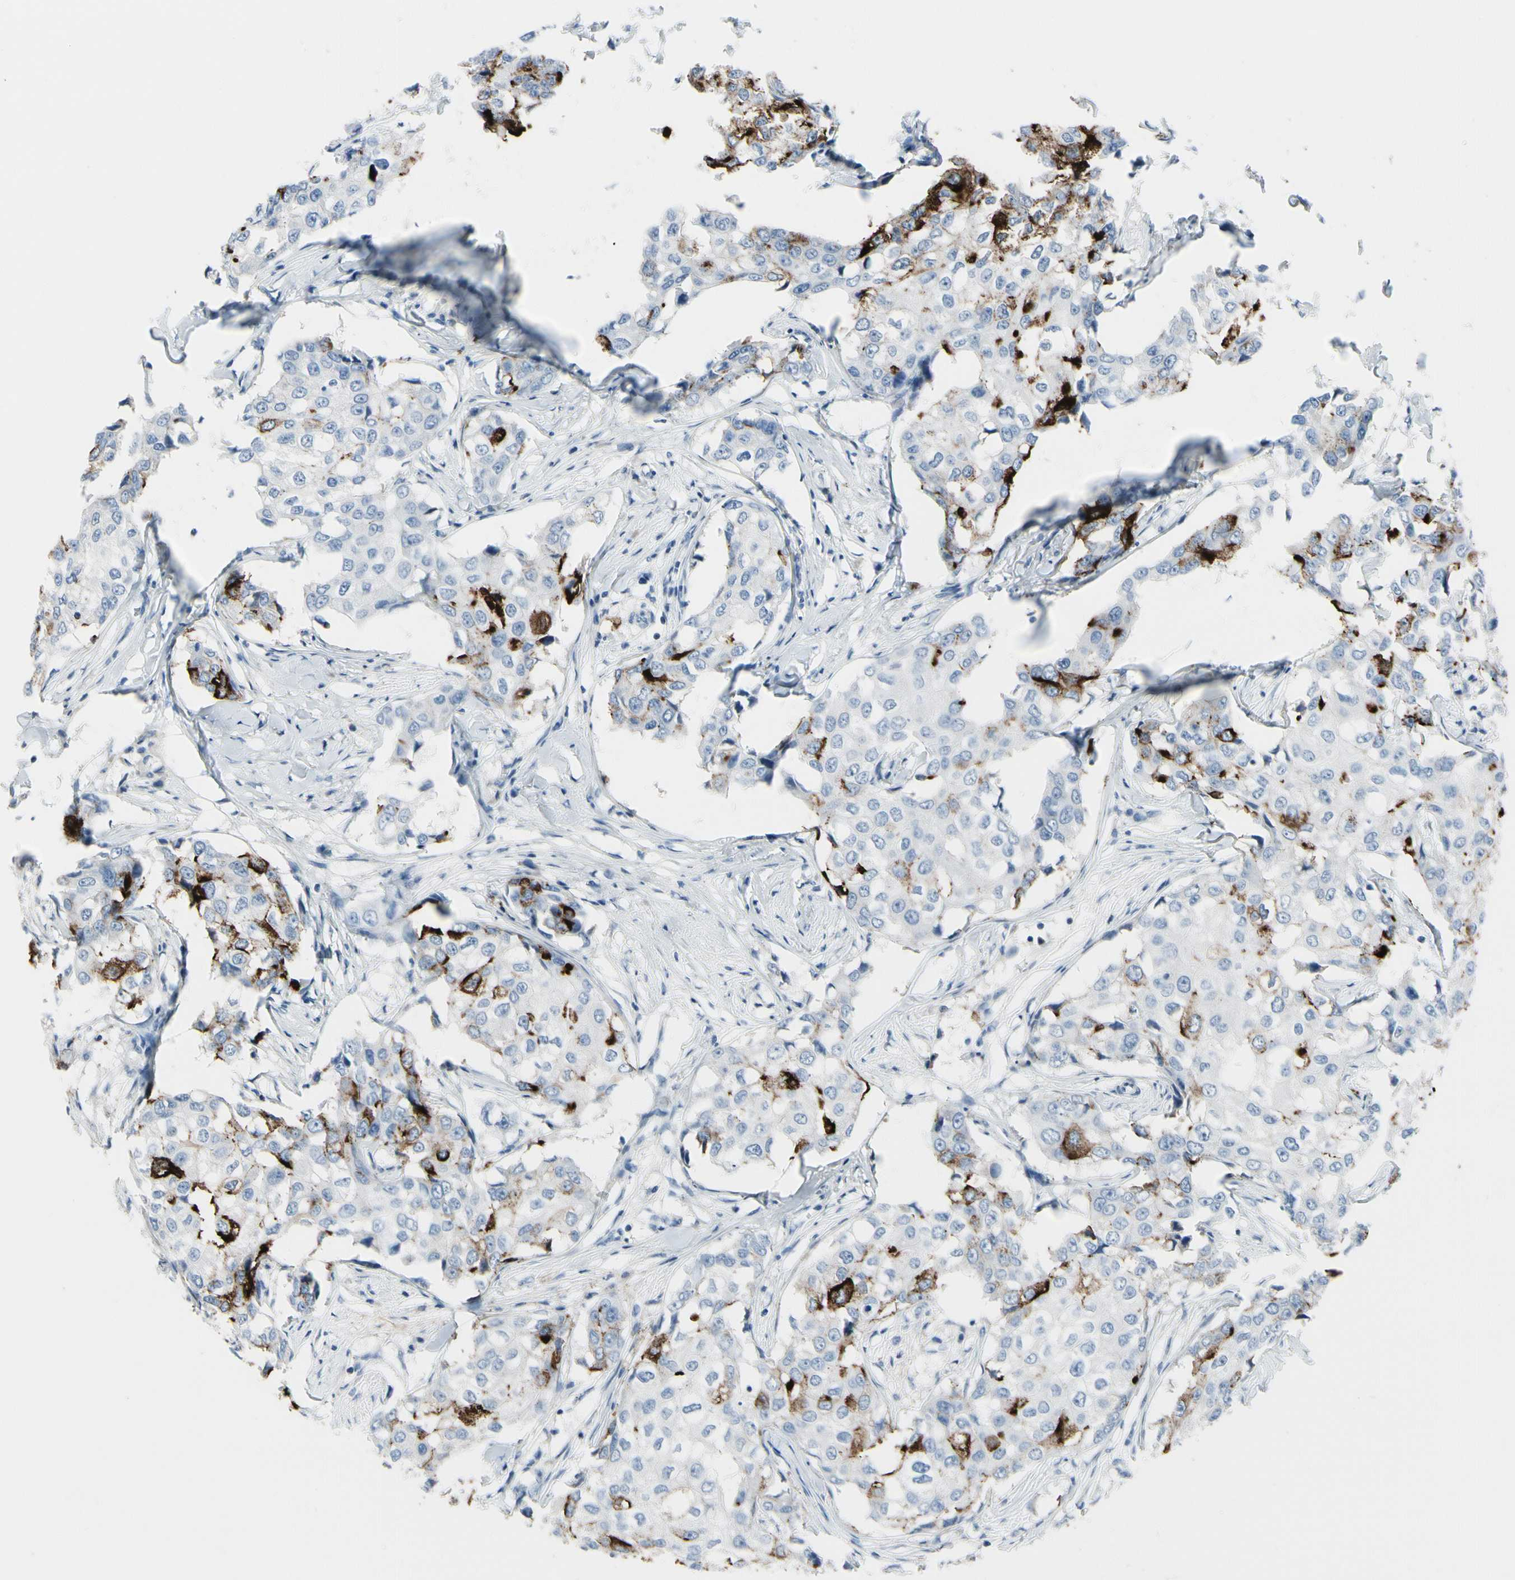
{"staining": {"intensity": "strong", "quantity": "<25%", "location": "cytoplasmic/membranous"}, "tissue": "breast cancer", "cell_type": "Tumor cells", "image_type": "cancer", "snomed": [{"axis": "morphology", "description": "Duct carcinoma"}, {"axis": "topography", "description": "Breast"}], "caption": "Immunohistochemistry (IHC) of breast invasive ductal carcinoma reveals medium levels of strong cytoplasmic/membranous positivity in approximately <25% of tumor cells.", "gene": "MUC5B", "patient": {"sex": "female", "age": 27}}